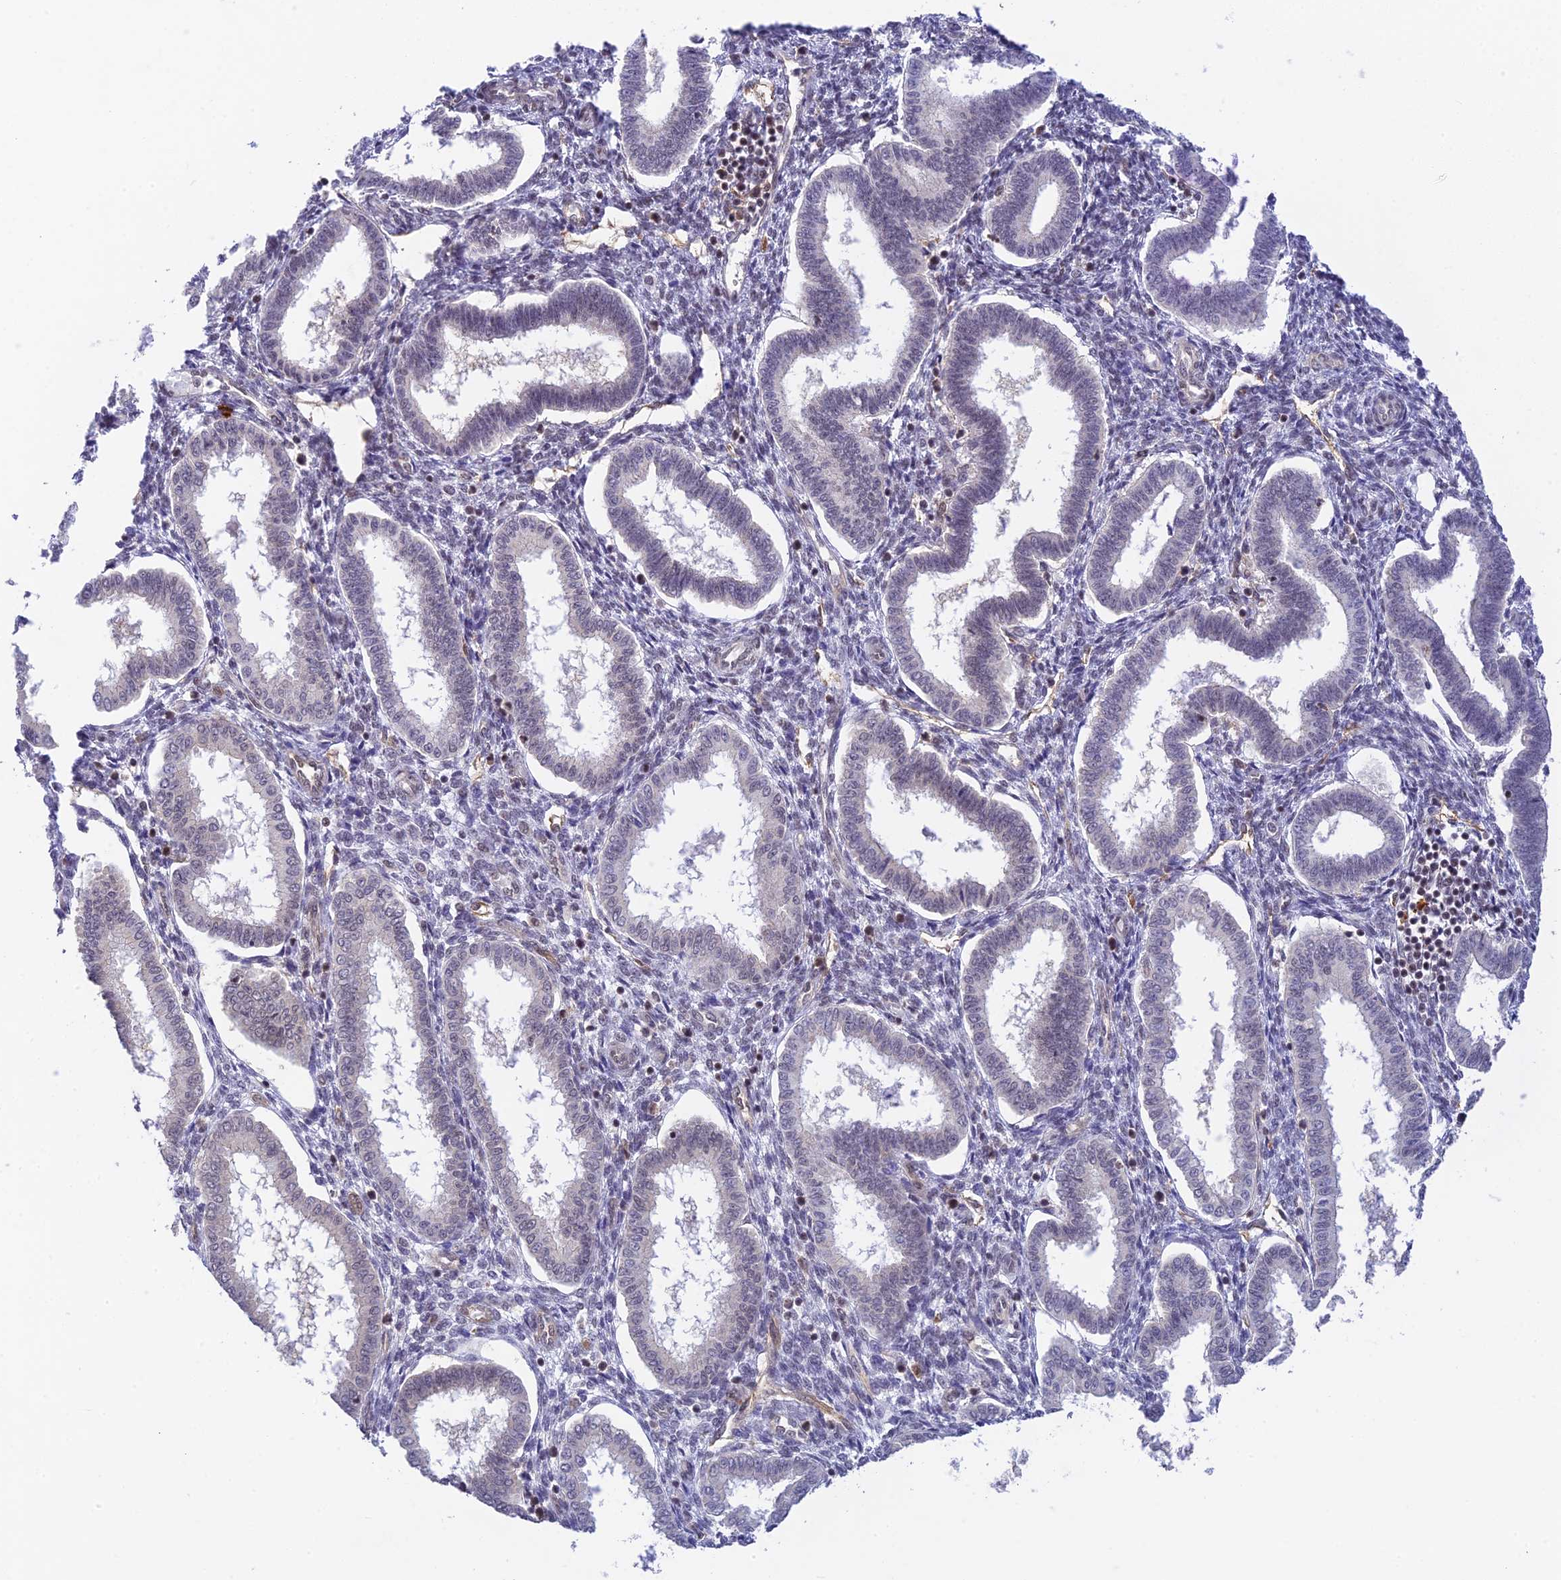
{"staining": {"intensity": "weak", "quantity": "<25%", "location": "nuclear"}, "tissue": "endometrium", "cell_type": "Cells in endometrial stroma", "image_type": "normal", "snomed": [{"axis": "morphology", "description": "Normal tissue, NOS"}, {"axis": "topography", "description": "Endometrium"}], "caption": "An immunohistochemistry histopathology image of normal endometrium is shown. There is no staining in cells in endometrial stroma of endometrium. (DAB (3,3'-diaminobenzidine) IHC with hematoxylin counter stain).", "gene": "THAP11", "patient": {"sex": "female", "age": 24}}